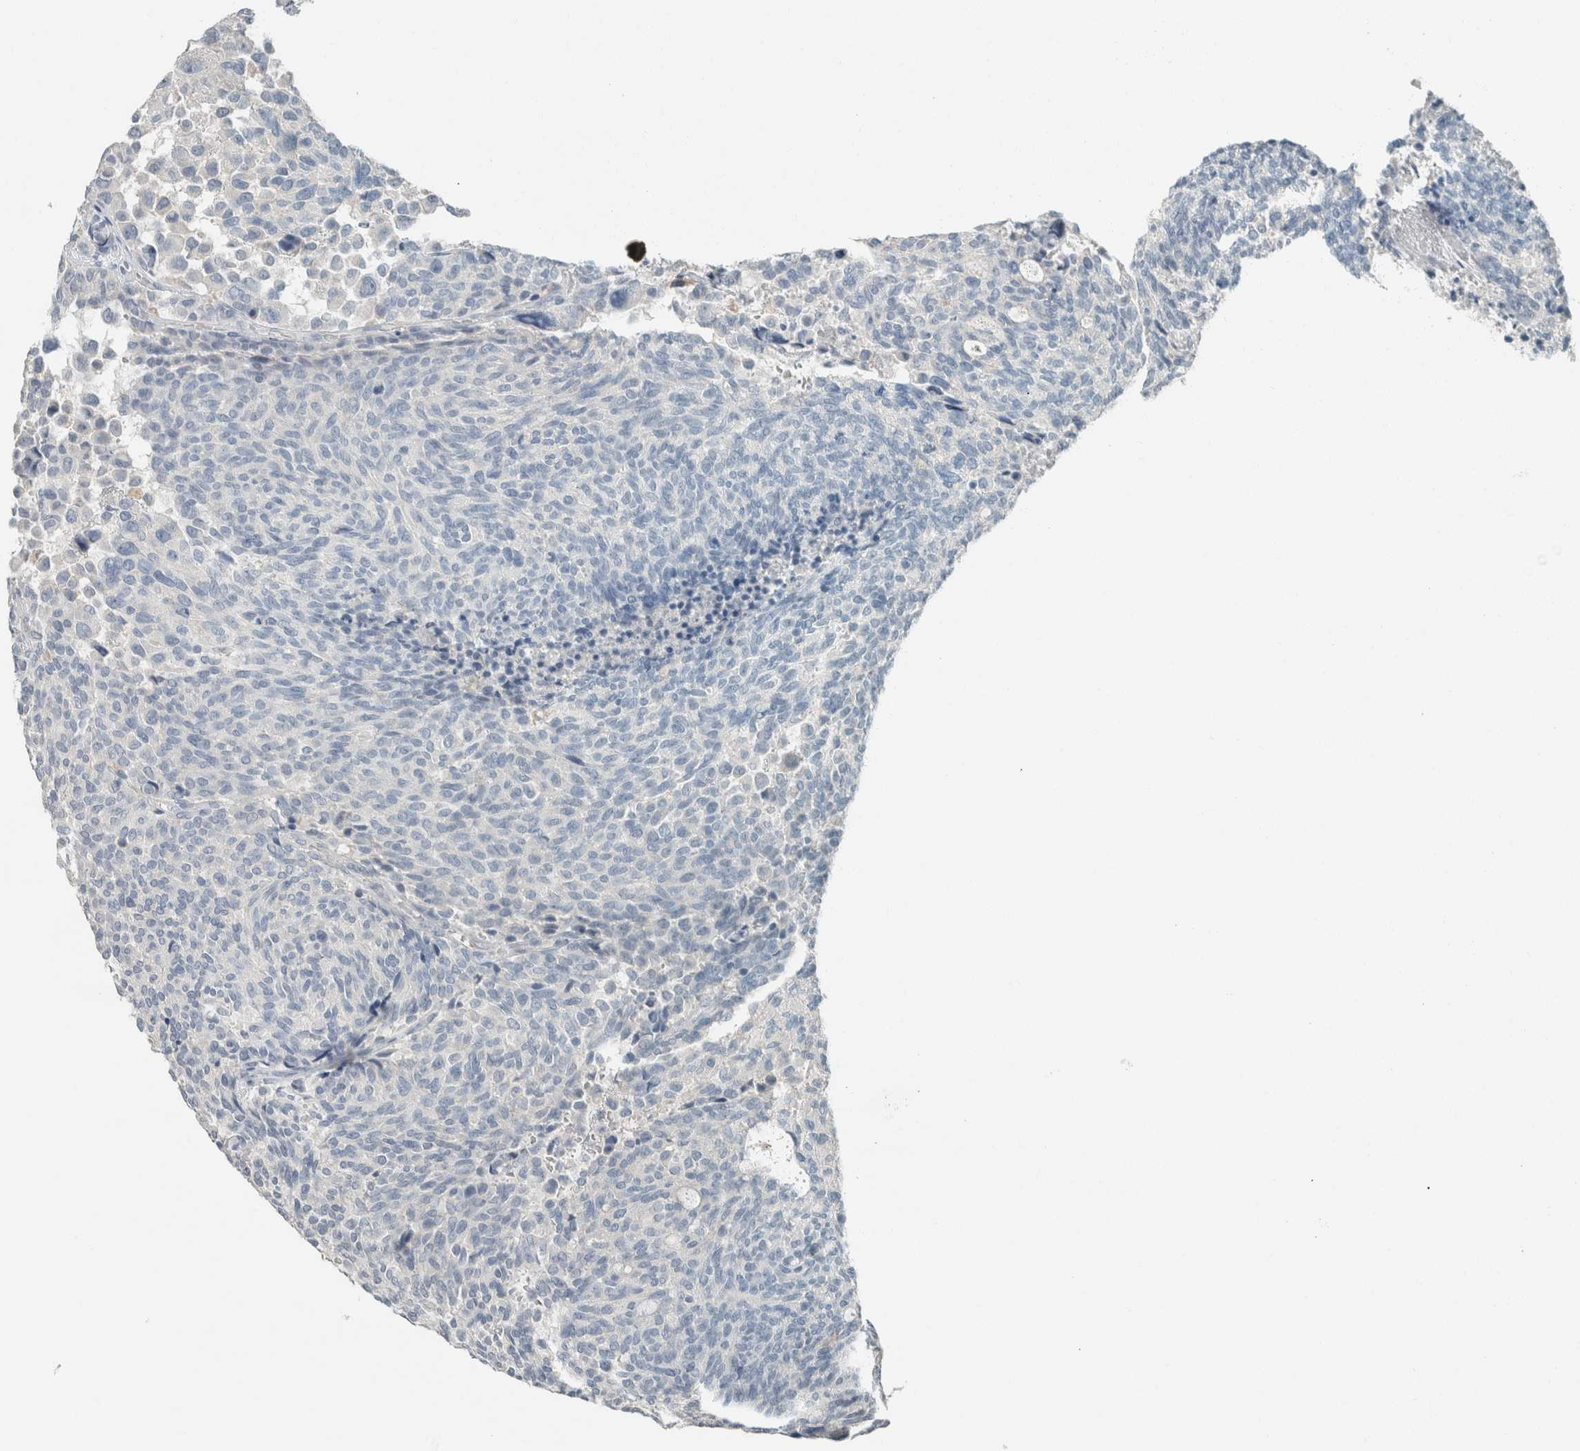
{"staining": {"intensity": "negative", "quantity": "none", "location": "none"}, "tissue": "carcinoid", "cell_type": "Tumor cells", "image_type": "cancer", "snomed": [{"axis": "morphology", "description": "Carcinoid, malignant, NOS"}, {"axis": "topography", "description": "Pancreas"}], "caption": "Tumor cells are negative for brown protein staining in carcinoid (malignant).", "gene": "SCIN", "patient": {"sex": "female", "age": 54}}